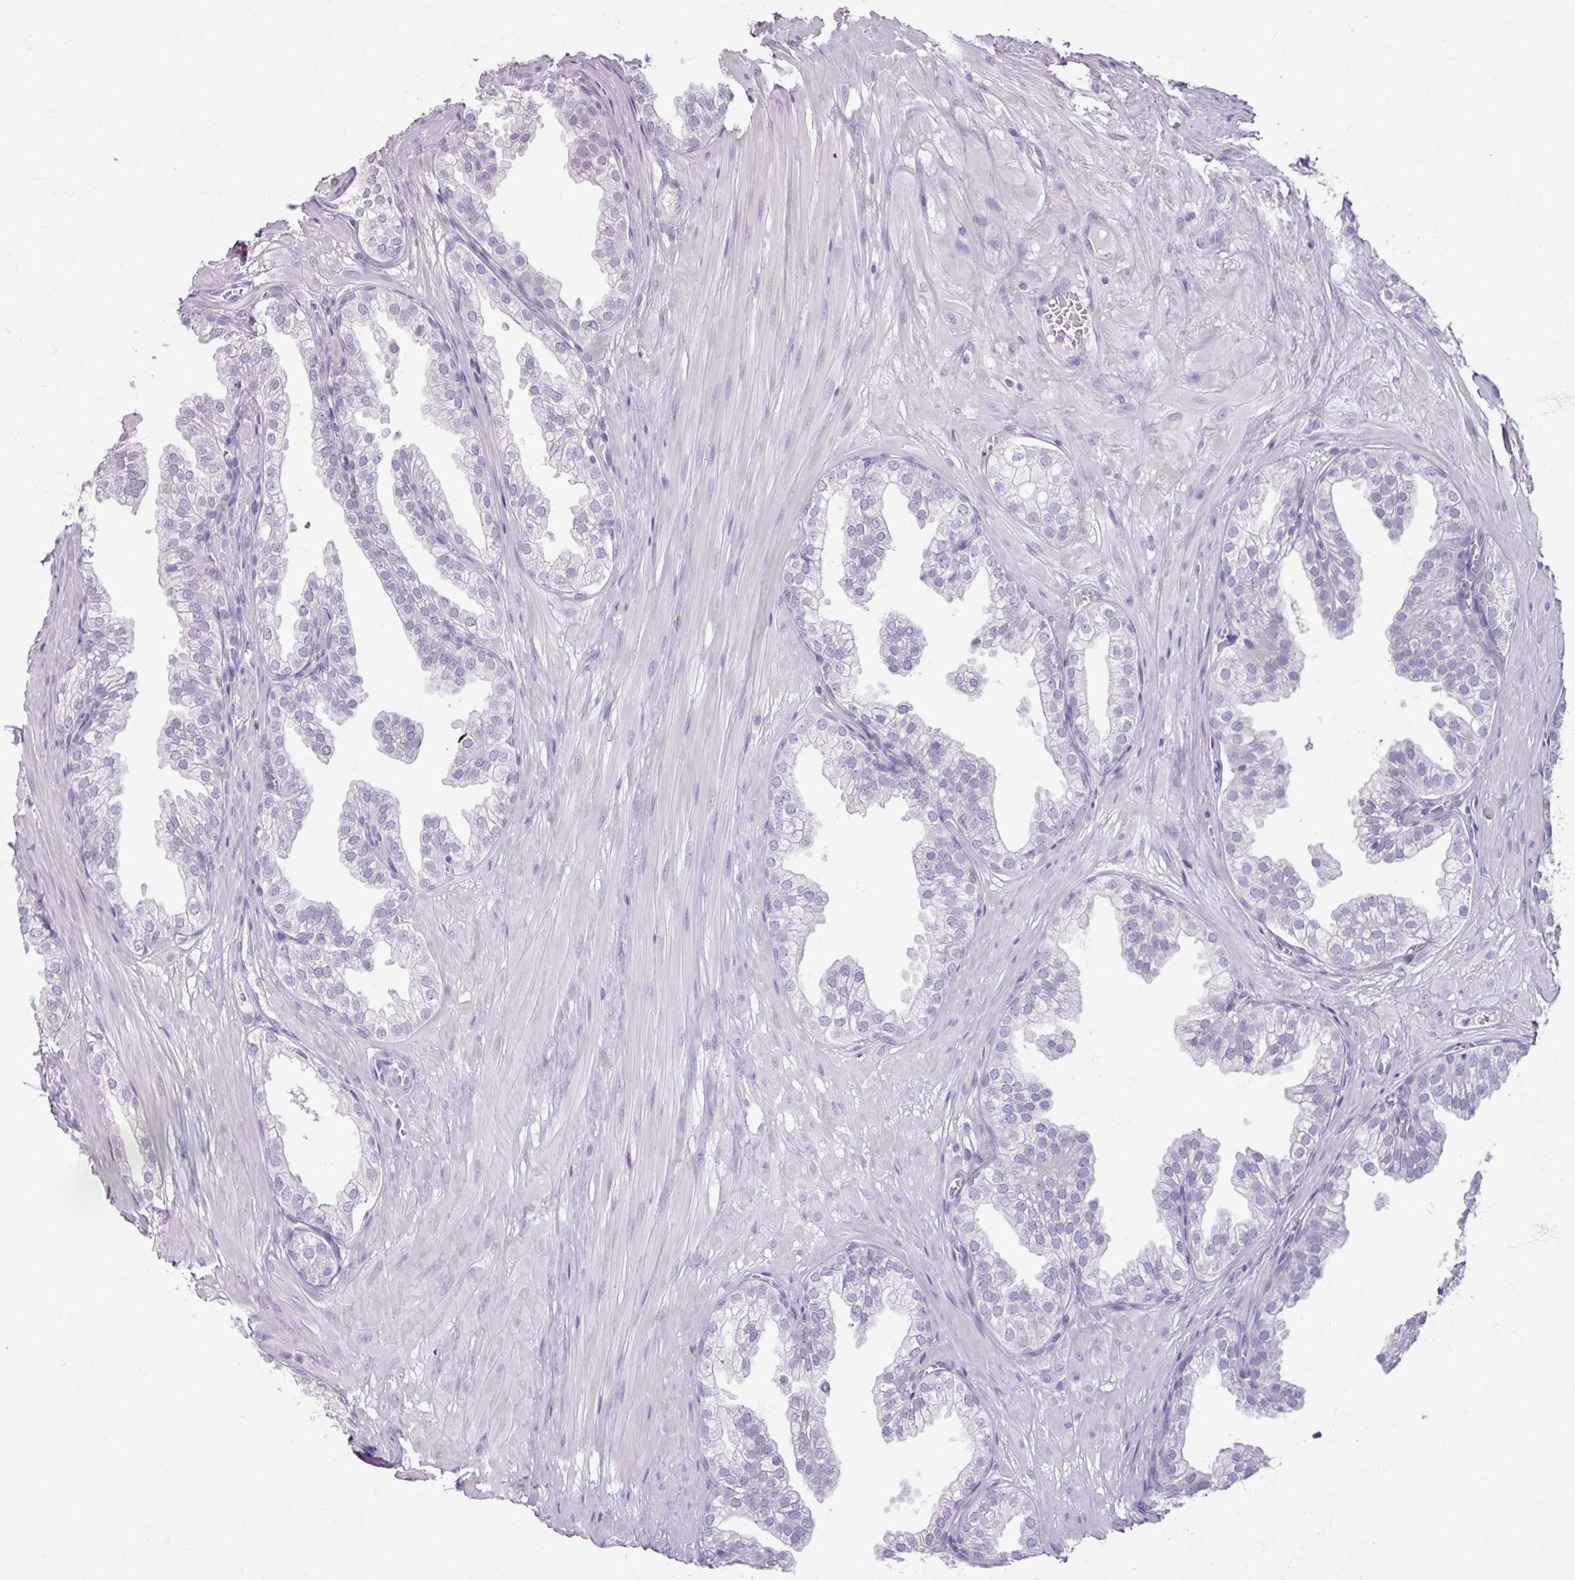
{"staining": {"intensity": "negative", "quantity": "none", "location": "none"}, "tissue": "prostate", "cell_type": "Glandular cells", "image_type": "normal", "snomed": [{"axis": "morphology", "description": "Normal tissue, NOS"}, {"axis": "topography", "description": "Prostate"}, {"axis": "topography", "description": "Peripheral nerve tissue"}], "caption": "Photomicrograph shows no protein positivity in glandular cells of unremarkable prostate. The staining is performed using DAB brown chromogen with nuclei counter-stained in using hematoxylin.", "gene": "SLC27A5", "patient": {"sex": "male", "age": 55}}